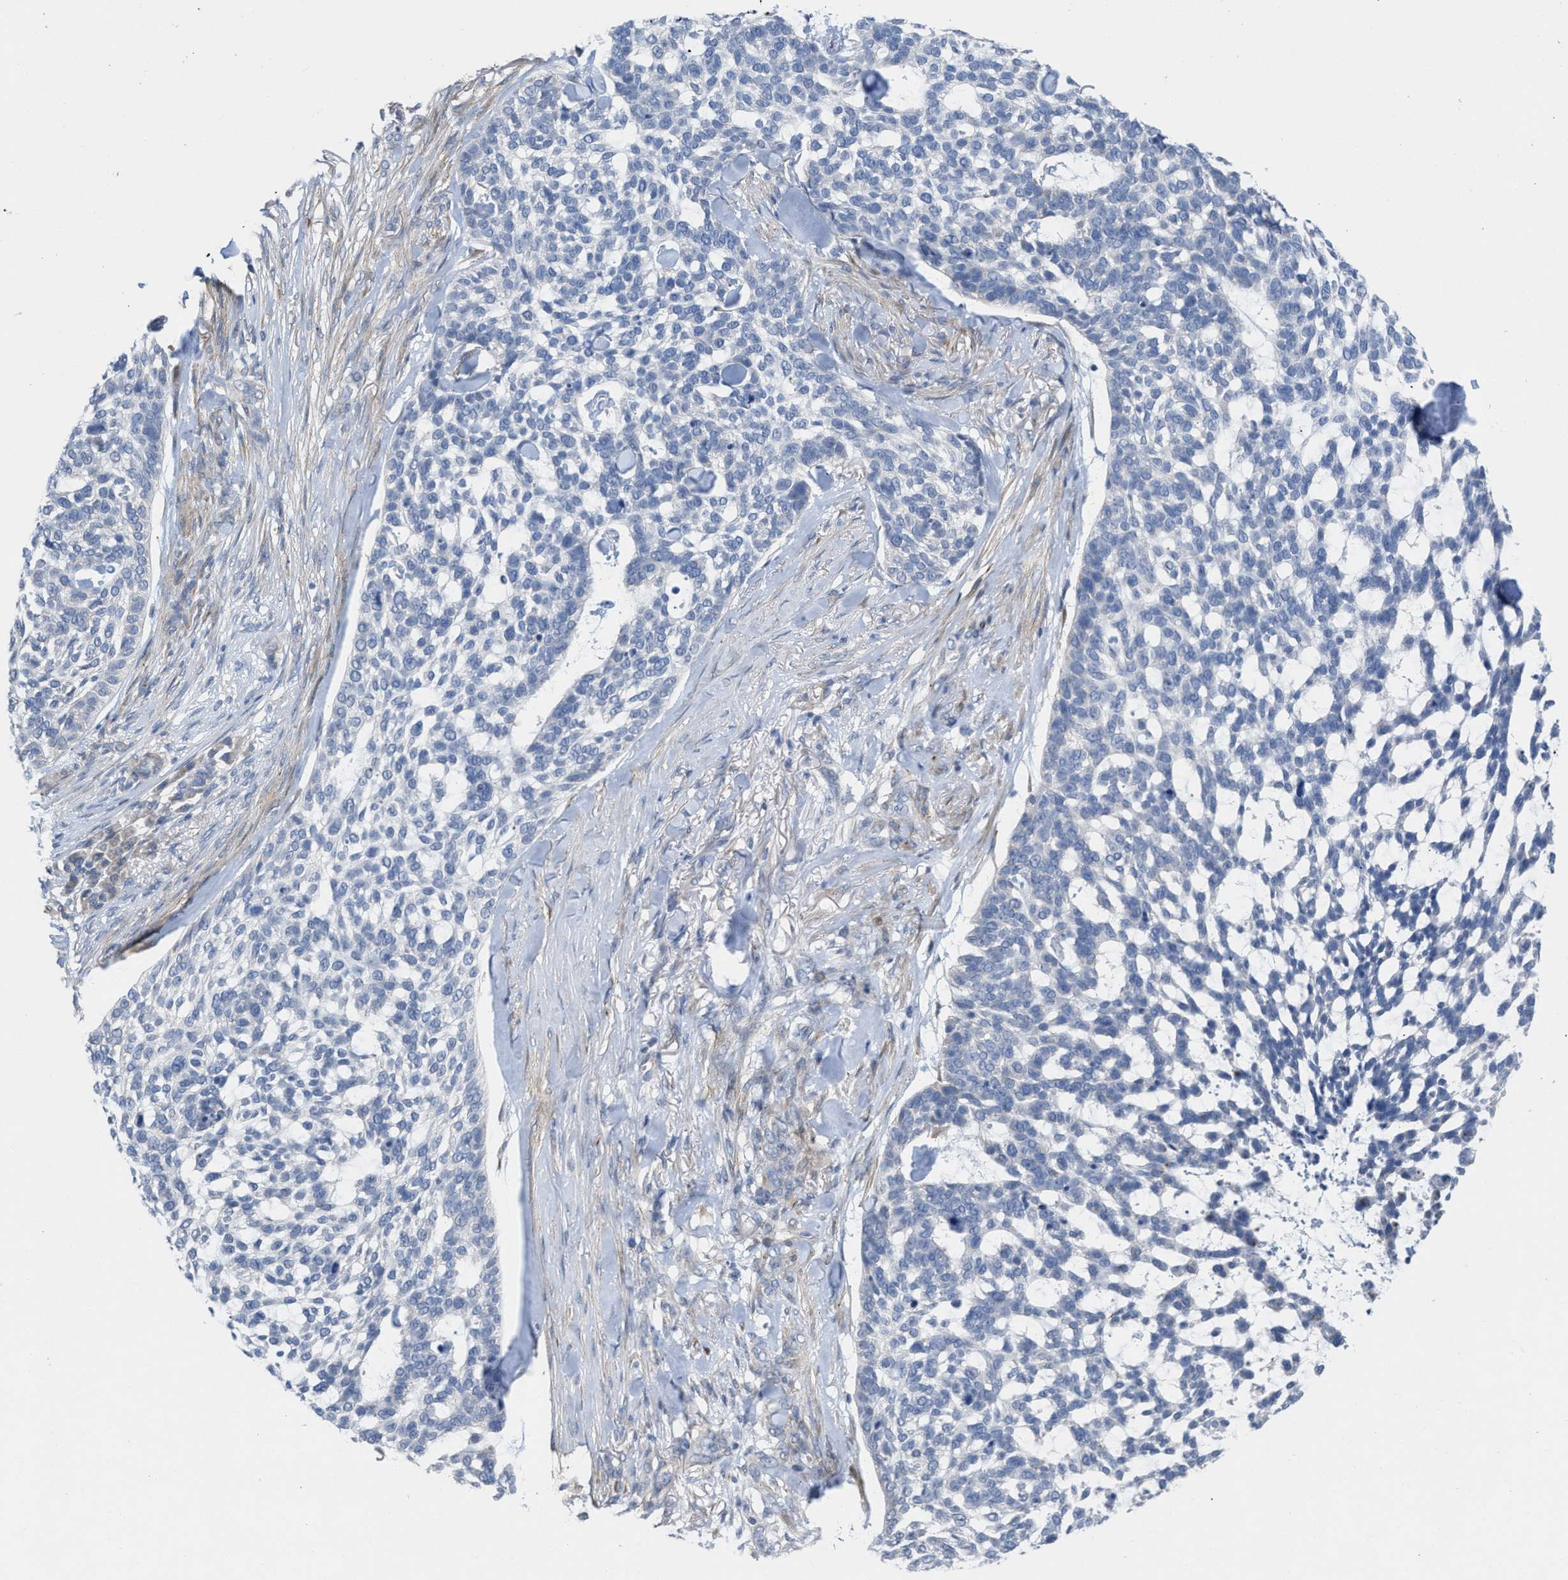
{"staining": {"intensity": "negative", "quantity": "none", "location": "none"}, "tissue": "skin cancer", "cell_type": "Tumor cells", "image_type": "cancer", "snomed": [{"axis": "morphology", "description": "Basal cell carcinoma"}, {"axis": "topography", "description": "Skin"}], "caption": "This is a image of immunohistochemistry (IHC) staining of skin cancer (basal cell carcinoma), which shows no positivity in tumor cells.", "gene": "TMEM131", "patient": {"sex": "female", "age": 64}}